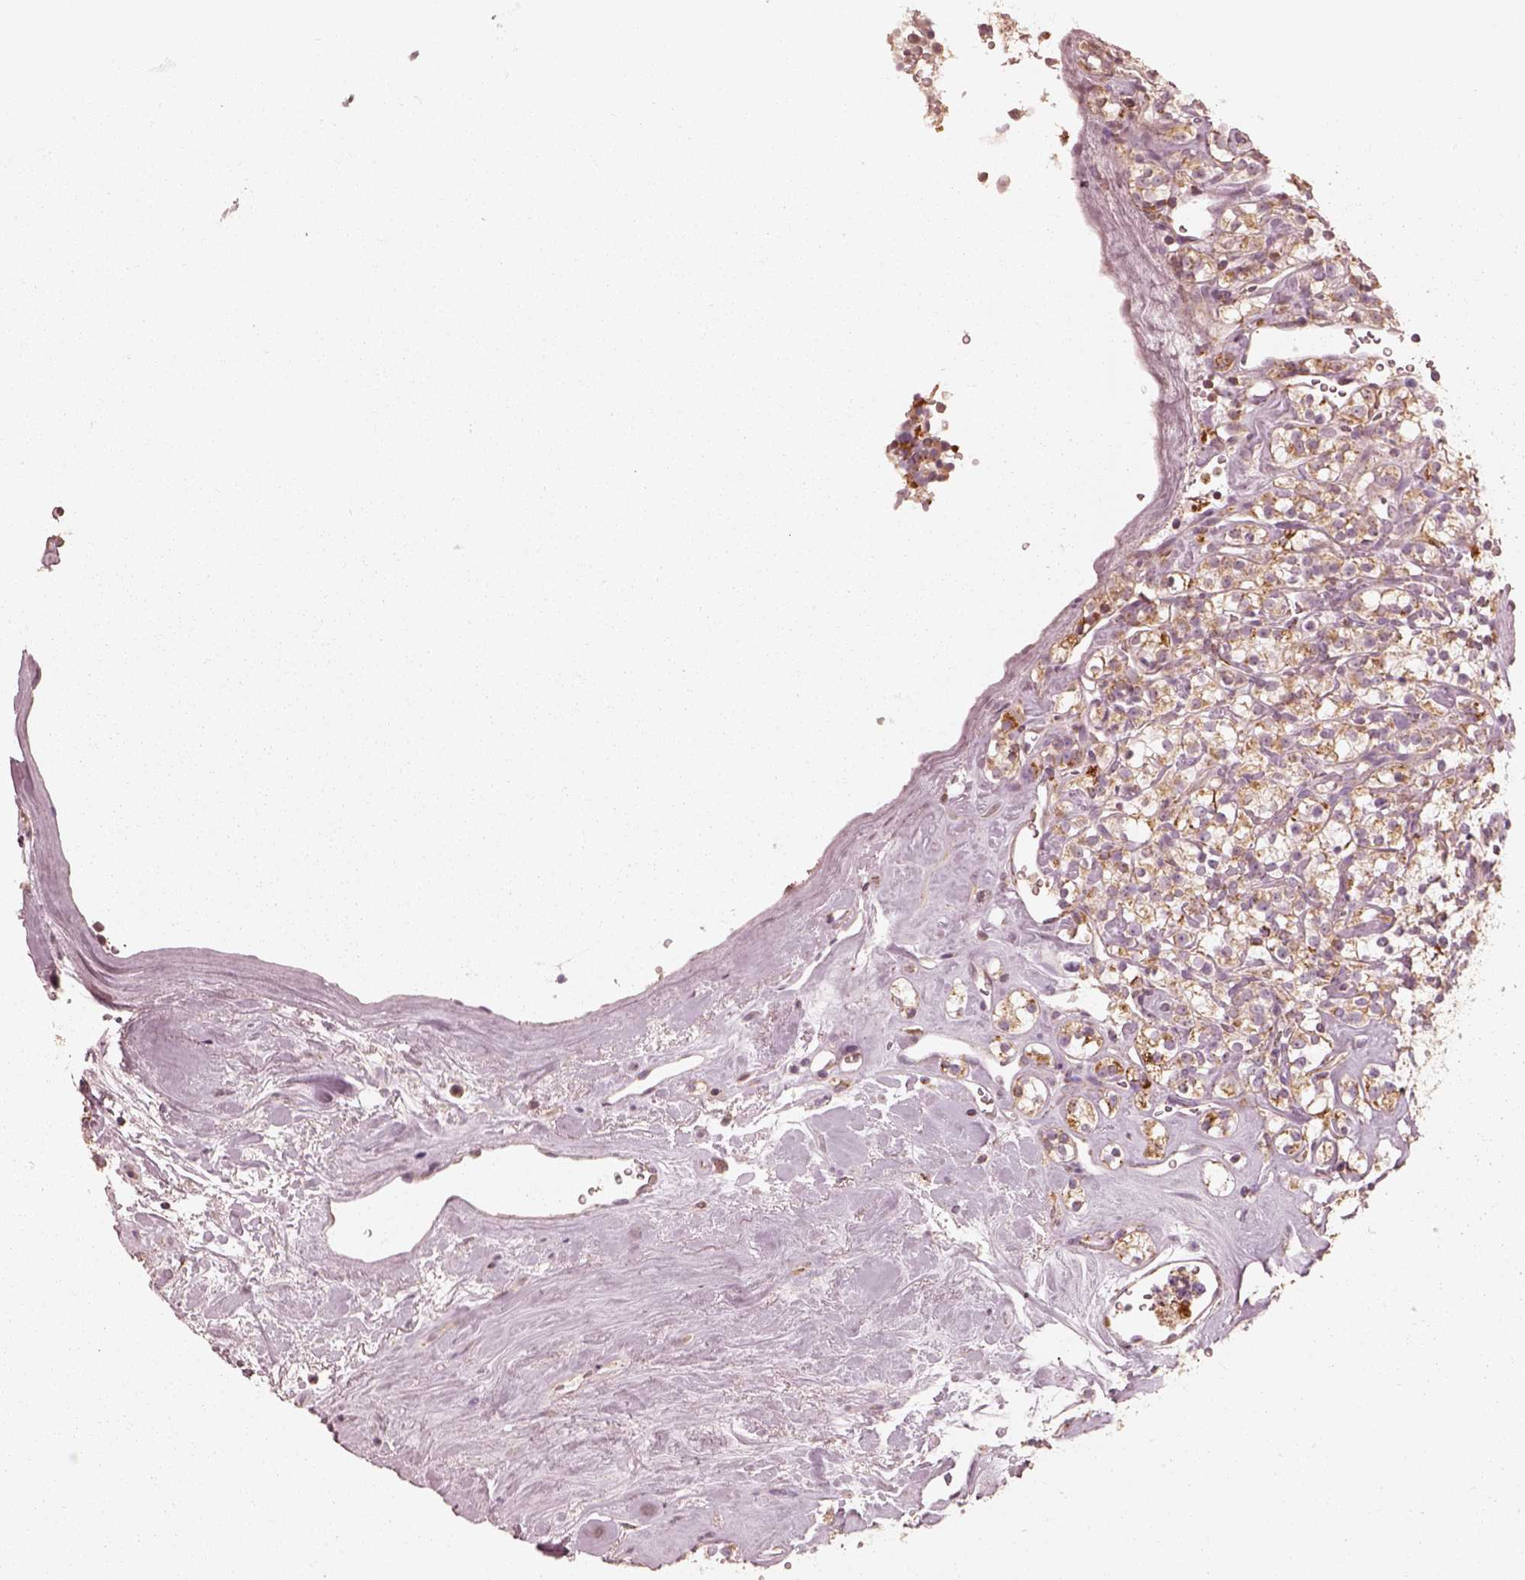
{"staining": {"intensity": "moderate", "quantity": ">75%", "location": "cytoplasmic/membranous"}, "tissue": "renal cancer", "cell_type": "Tumor cells", "image_type": "cancer", "snomed": [{"axis": "morphology", "description": "Adenocarcinoma, NOS"}, {"axis": "topography", "description": "Kidney"}], "caption": "Immunohistochemical staining of renal adenocarcinoma exhibits medium levels of moderate cytoplasmic/membranous staining in approximately >75% of tumor cells.", "gene": "ENTPD6", "patient": {"sex": "male", "age": 77}}